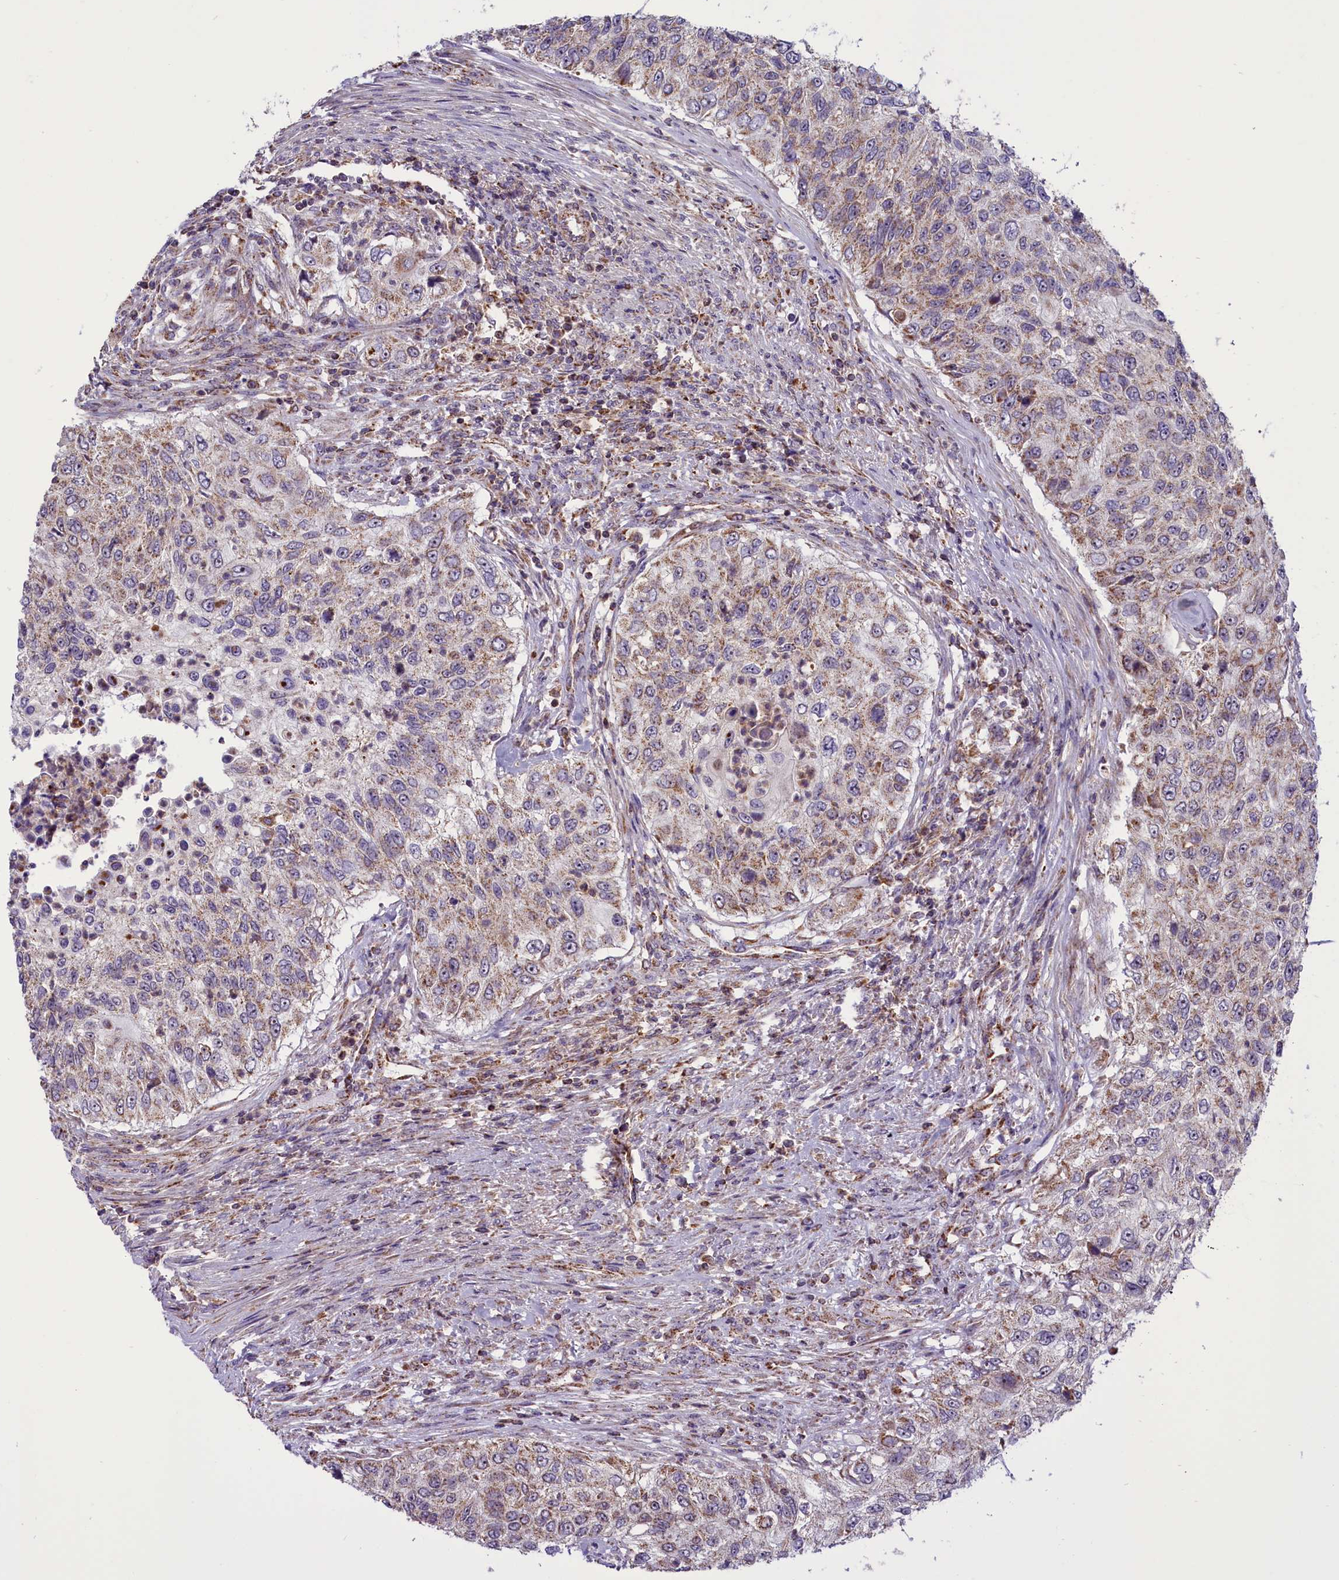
{"staining": {"intensity": "weak", "quantity": "25%-75%", "location": "cytoplasmic/membranous"}, "tissue": "urothelial cancer", "cell_type": "Tumor cells", "image_type": "cancer", "snomed": [{"axis": "morphology", "description": "Urothelial carcinoma, High grade"}, {"axis": "topography", "description": "Urinary bladder"}], "caption": "High-magnification brightfield microscopy of high-grade urothelial carcinoma stained with DAB (3,3'-diaminobenzidine) (brown) and counterstained with hematoxylin (blue). tumor cells exhibit weak cytoplasmic/membranous staining is seen in approximately25%-75% of cells. The staining was performed using DAB to visualize the protein expression in brown, while the nuclei were stained in blue with hematoxylin (Magnification: 20x).", "gene": "GLRX5", "patient": {"sex": "female", "age": 60}}